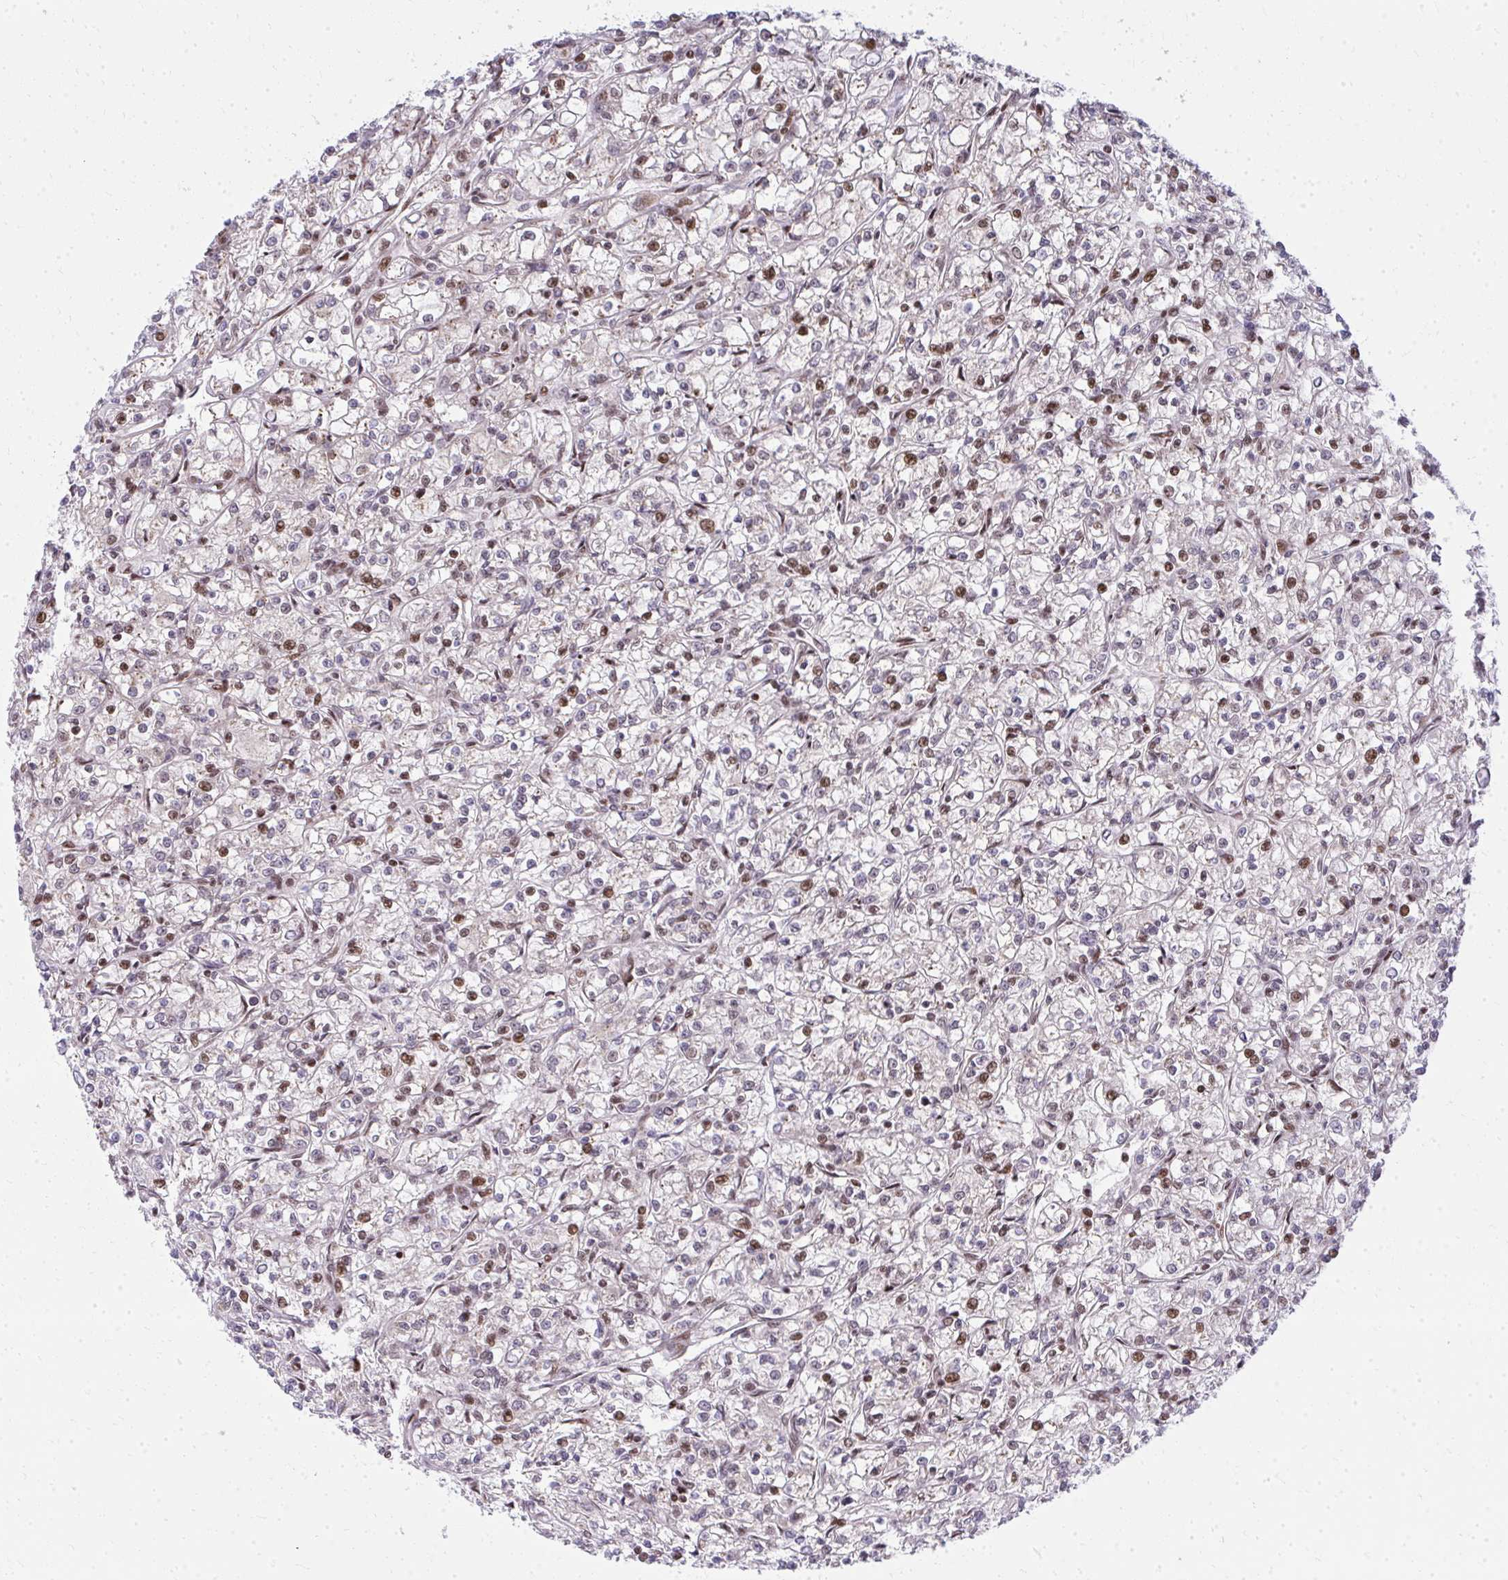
{"staining": {"intensity": "moderate", "quantity": "25%-75%", "location": "nuclear"}, "tissue": "renal cancer", "cell_type": "Tumor cells", "image_type": "cancer", "snomed": [{"axis": "morphology", "description": "Adenocarcinoma, NOS"}, {"axis": "topography", "description": "Kidney"}], "caption": "Immunohistochemical staining of renal cancer reveals medium levels of moderate nuclear positivity in approximately 25%-75% of tumor cells. The staining is performed using DAB brown chromogen to label protein expression. The nuclei are counter-stained blue using hematoxylin.", "gene": "PIGY", "patient": {"sex": "female", "age": 59}}